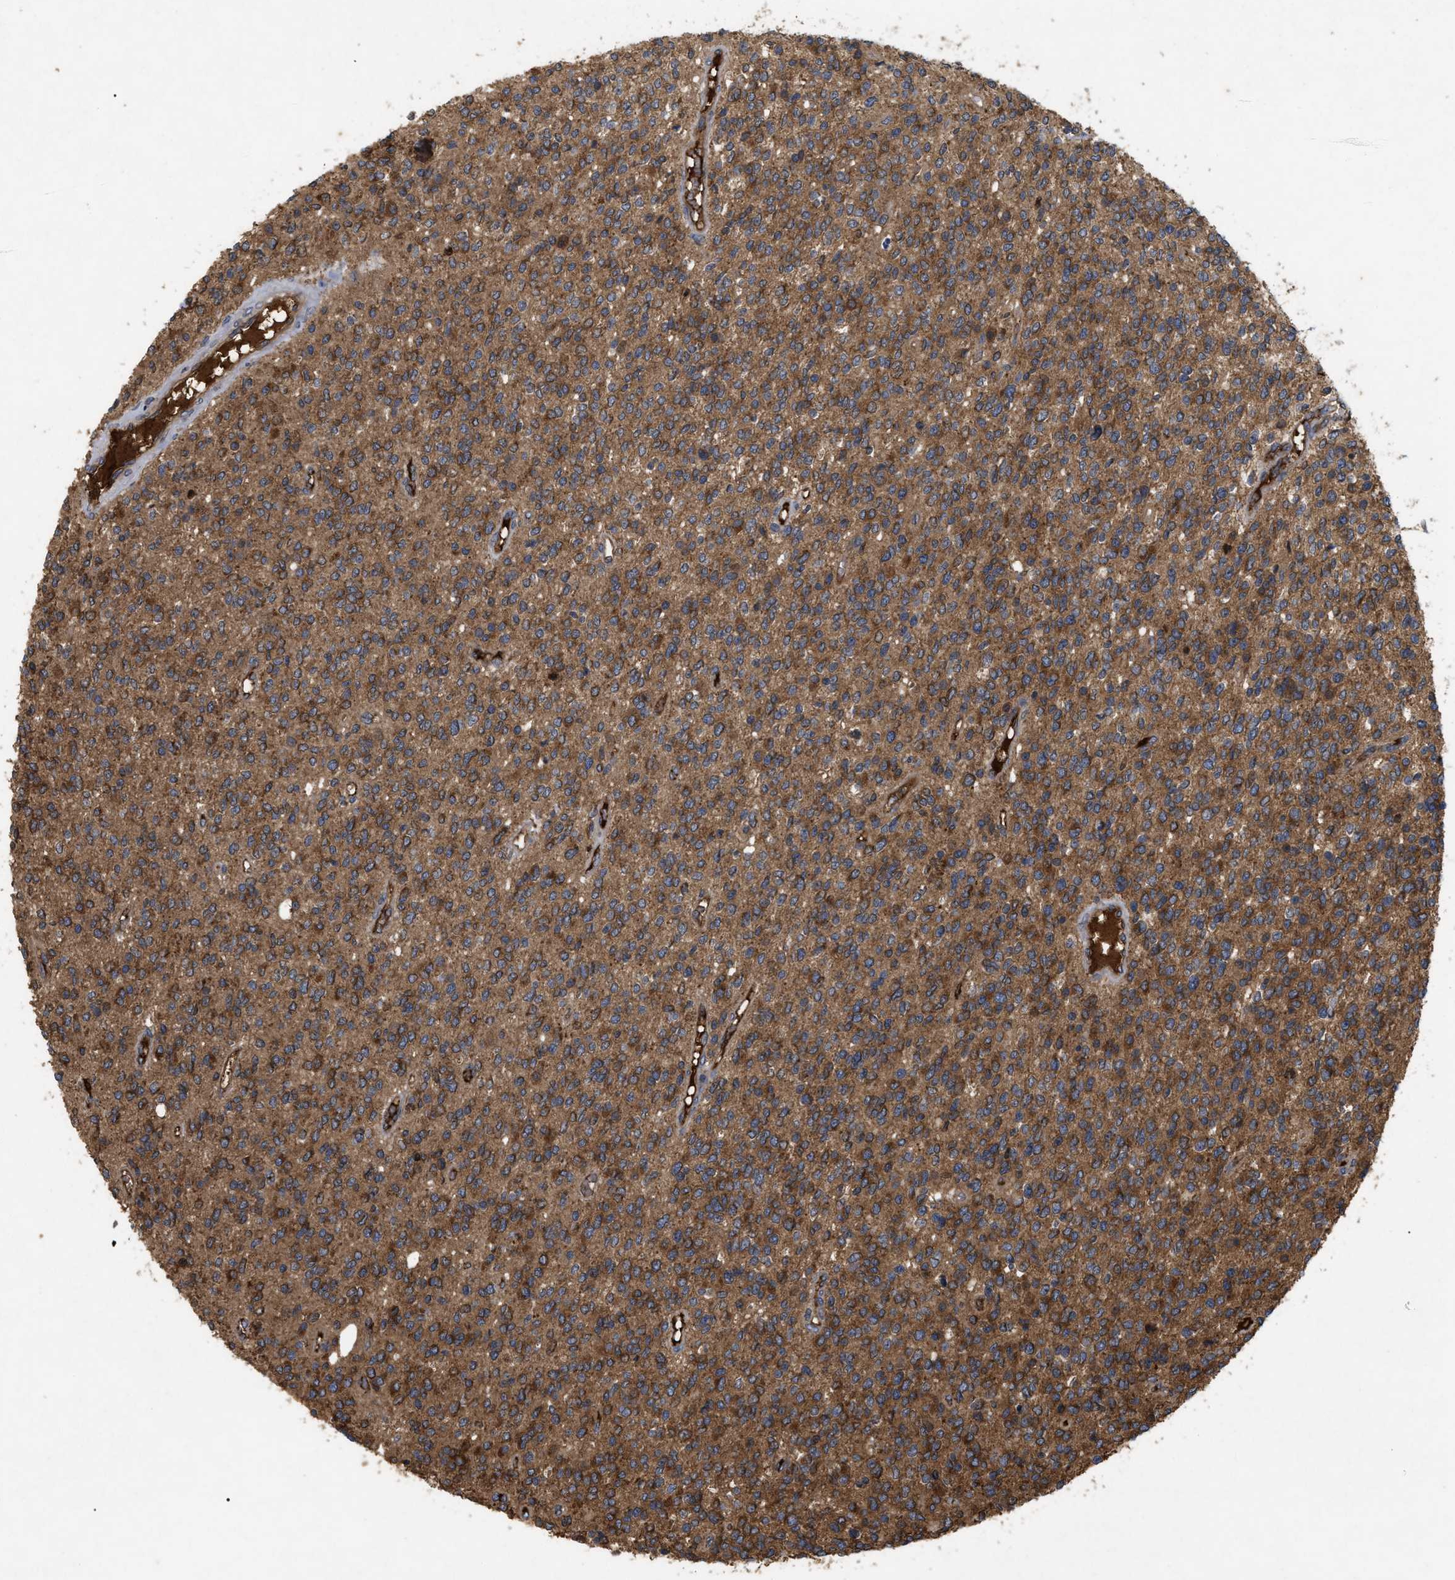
{"staining": {"intensity": "moderate", "quantity": ">75%", "location": "cytoplasmic/membranous"}, "tissue": "glioma", "cell_type": "Tumor cells", "image_type": "cancer", "snomed": [{"axis": "morphology", "description": "Glioma, malignant, High grade"}, {"axis": "topography", "description": "Brain"}], "caption": "This is an image of immunohistochemistry (IHC) staining of high-grade glioma (malignant), which shows moderate positivity in the cytoplasmic/membranous of tumor cells.", "gene": "RAB2A", "patient": {"sex": "male", "age": 34}}